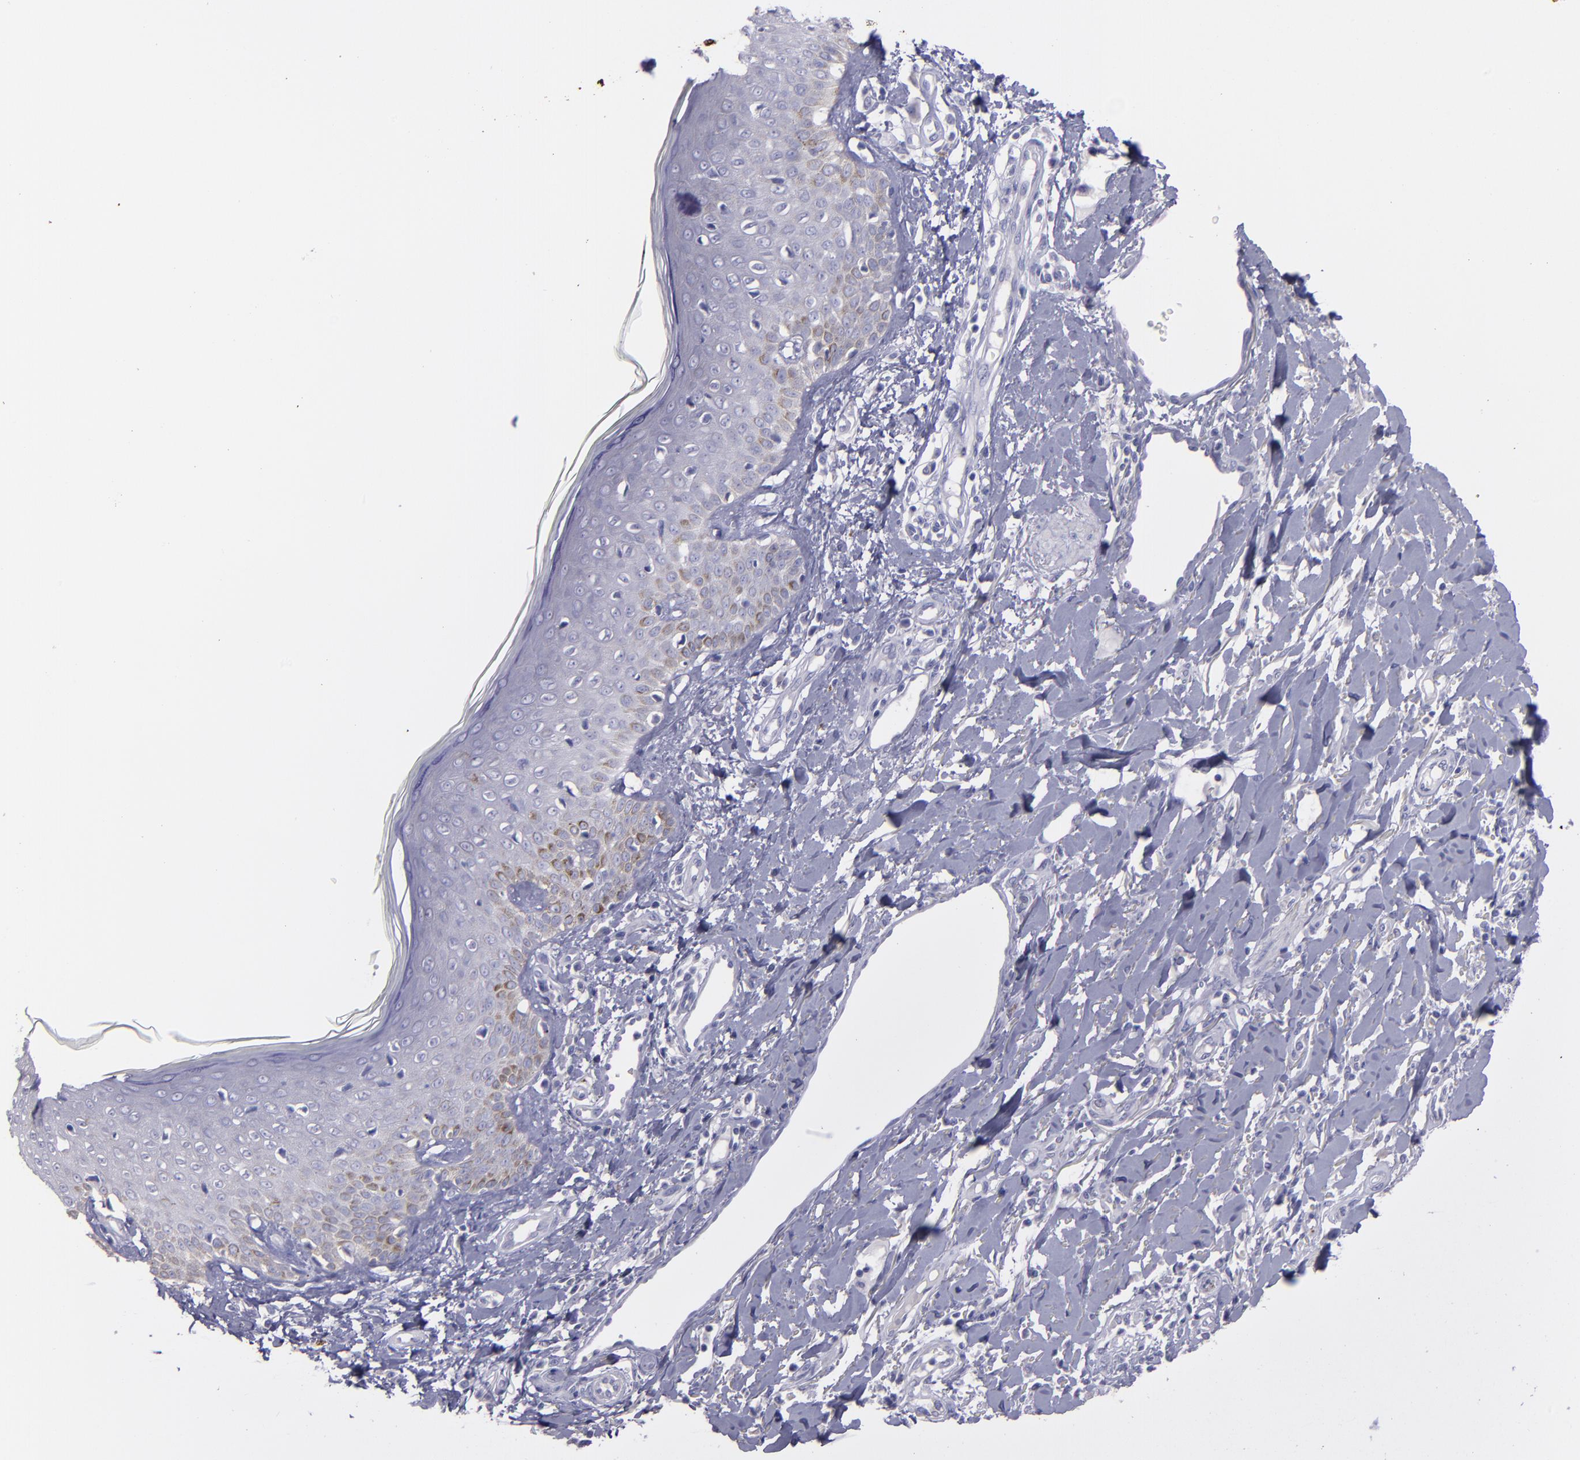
{"staining": {"intensity": "negative", "quantity": "none", "location": "none"}, "tissue": "skin cancer", "cell_type": "Tumor cells", "image_type": "cancer", "snomed": [{"axis": "morphology", "description": "Squamous cell carcinoma, NOS"}, {"axis": "topography", "description": "Skin"}], "caption": "This is a photomicrograph of immunohistochemistry (IHC) staining of skin squamous cell carcinoma, which shows no staining in tumor cells. (DAB immunohistochemistry (IHC) with hematoxylin counter stain).", "gene": "SNAP25", "patient": {"sex": "female", "age": 59}}